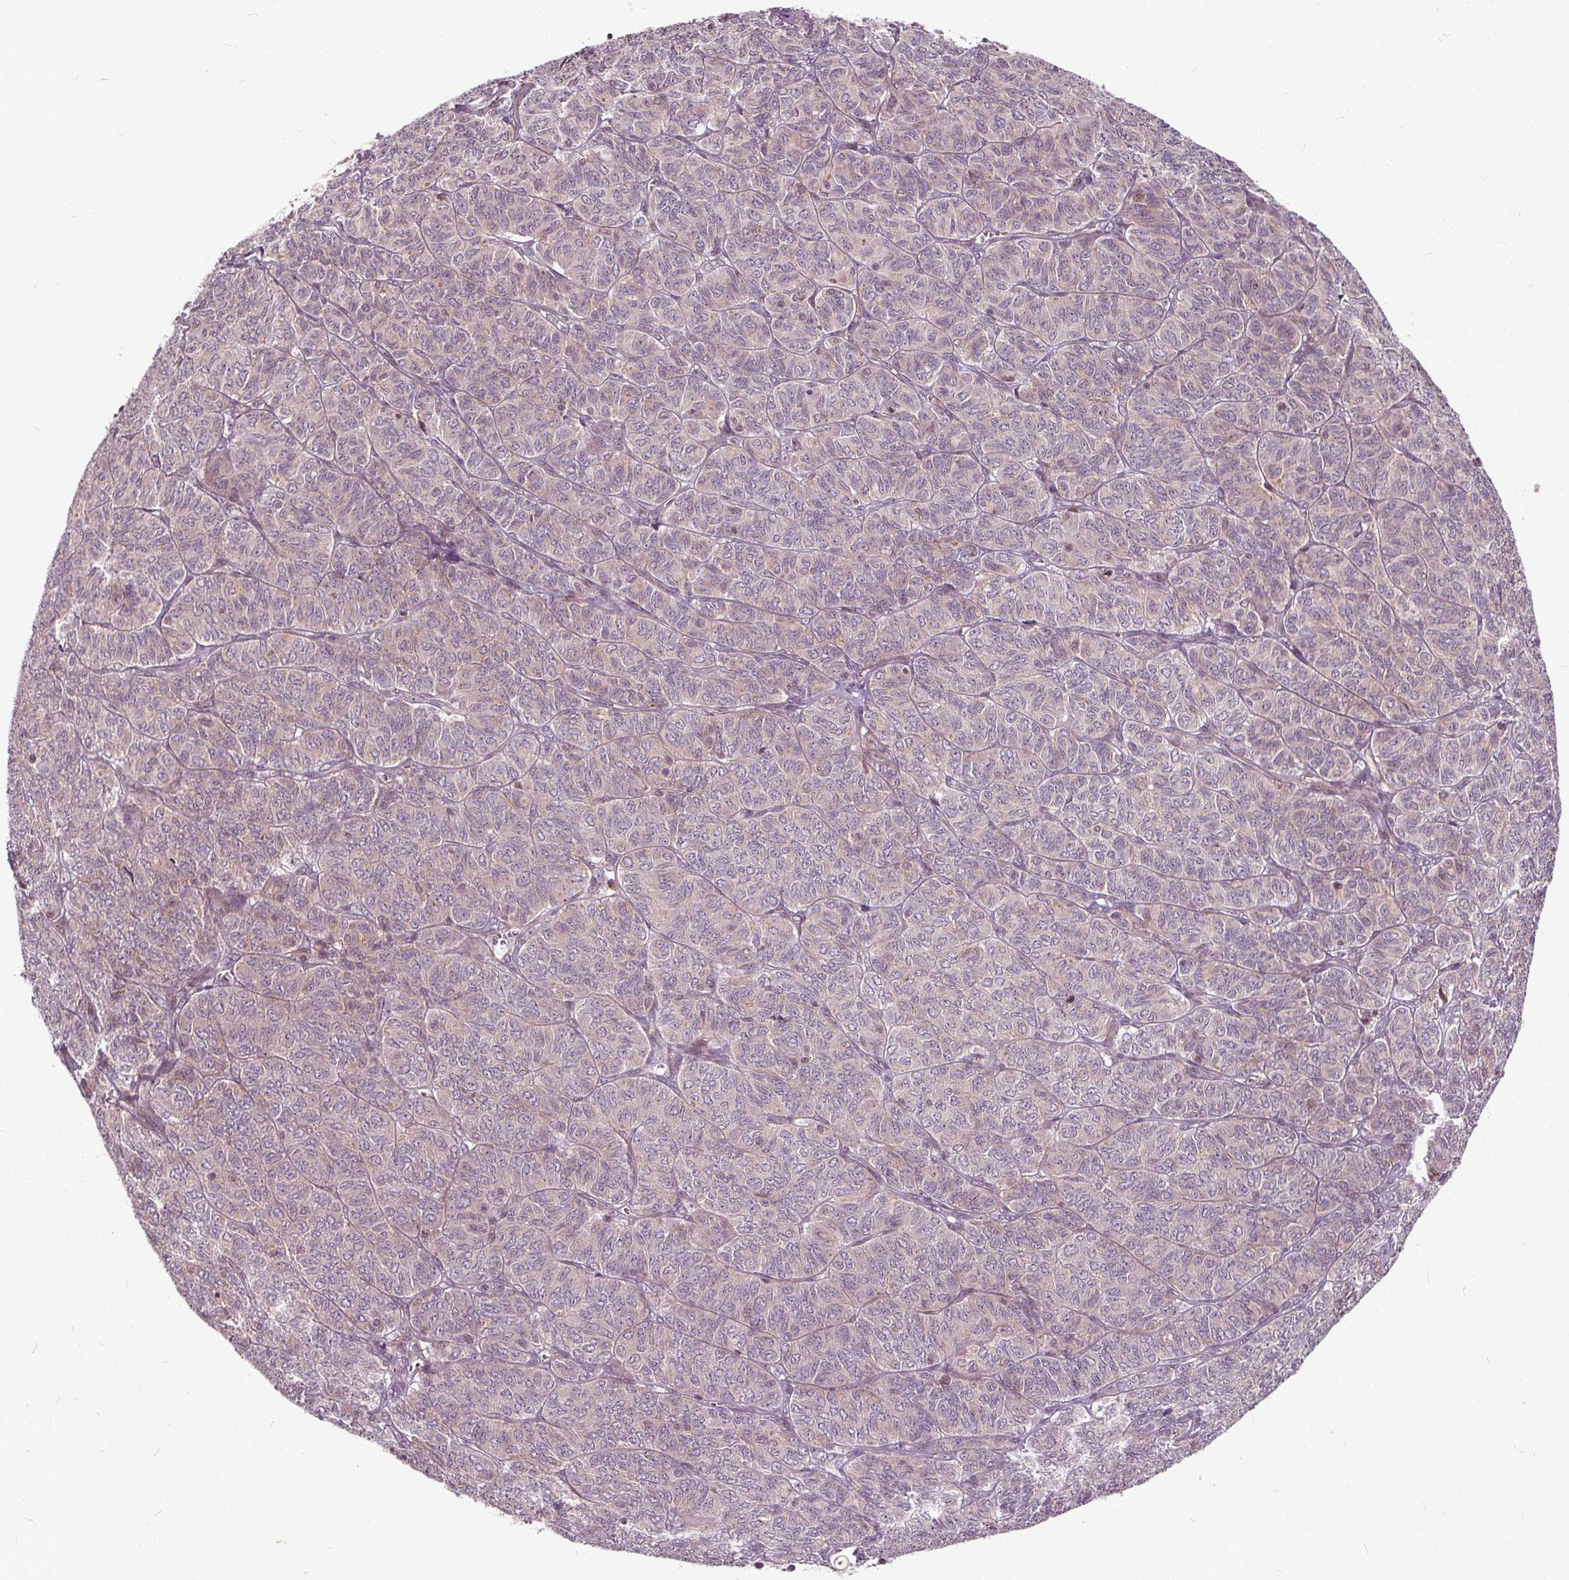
{"staining": {"intensity": "weak", "quantity": "25%-75%", "location": "cytoplasmic/membranous"}, "tissue": "ovarian cancer", "cell_type": "Tumor cells", "image_type": "cancer", "snomed": [{"axis": "morphology", "description": "Carcinoma, endometroid"}, {"axis": "topography", "description": "Ovary"}], "caption": "Protein staining displays weak cytoplasmic/membranous expression in approximately 25%-75% of tumor cells in ovarian endometroid carcinoma.", "gene": "INPP5E", "patient": {"sex": "female", "age": 80}}